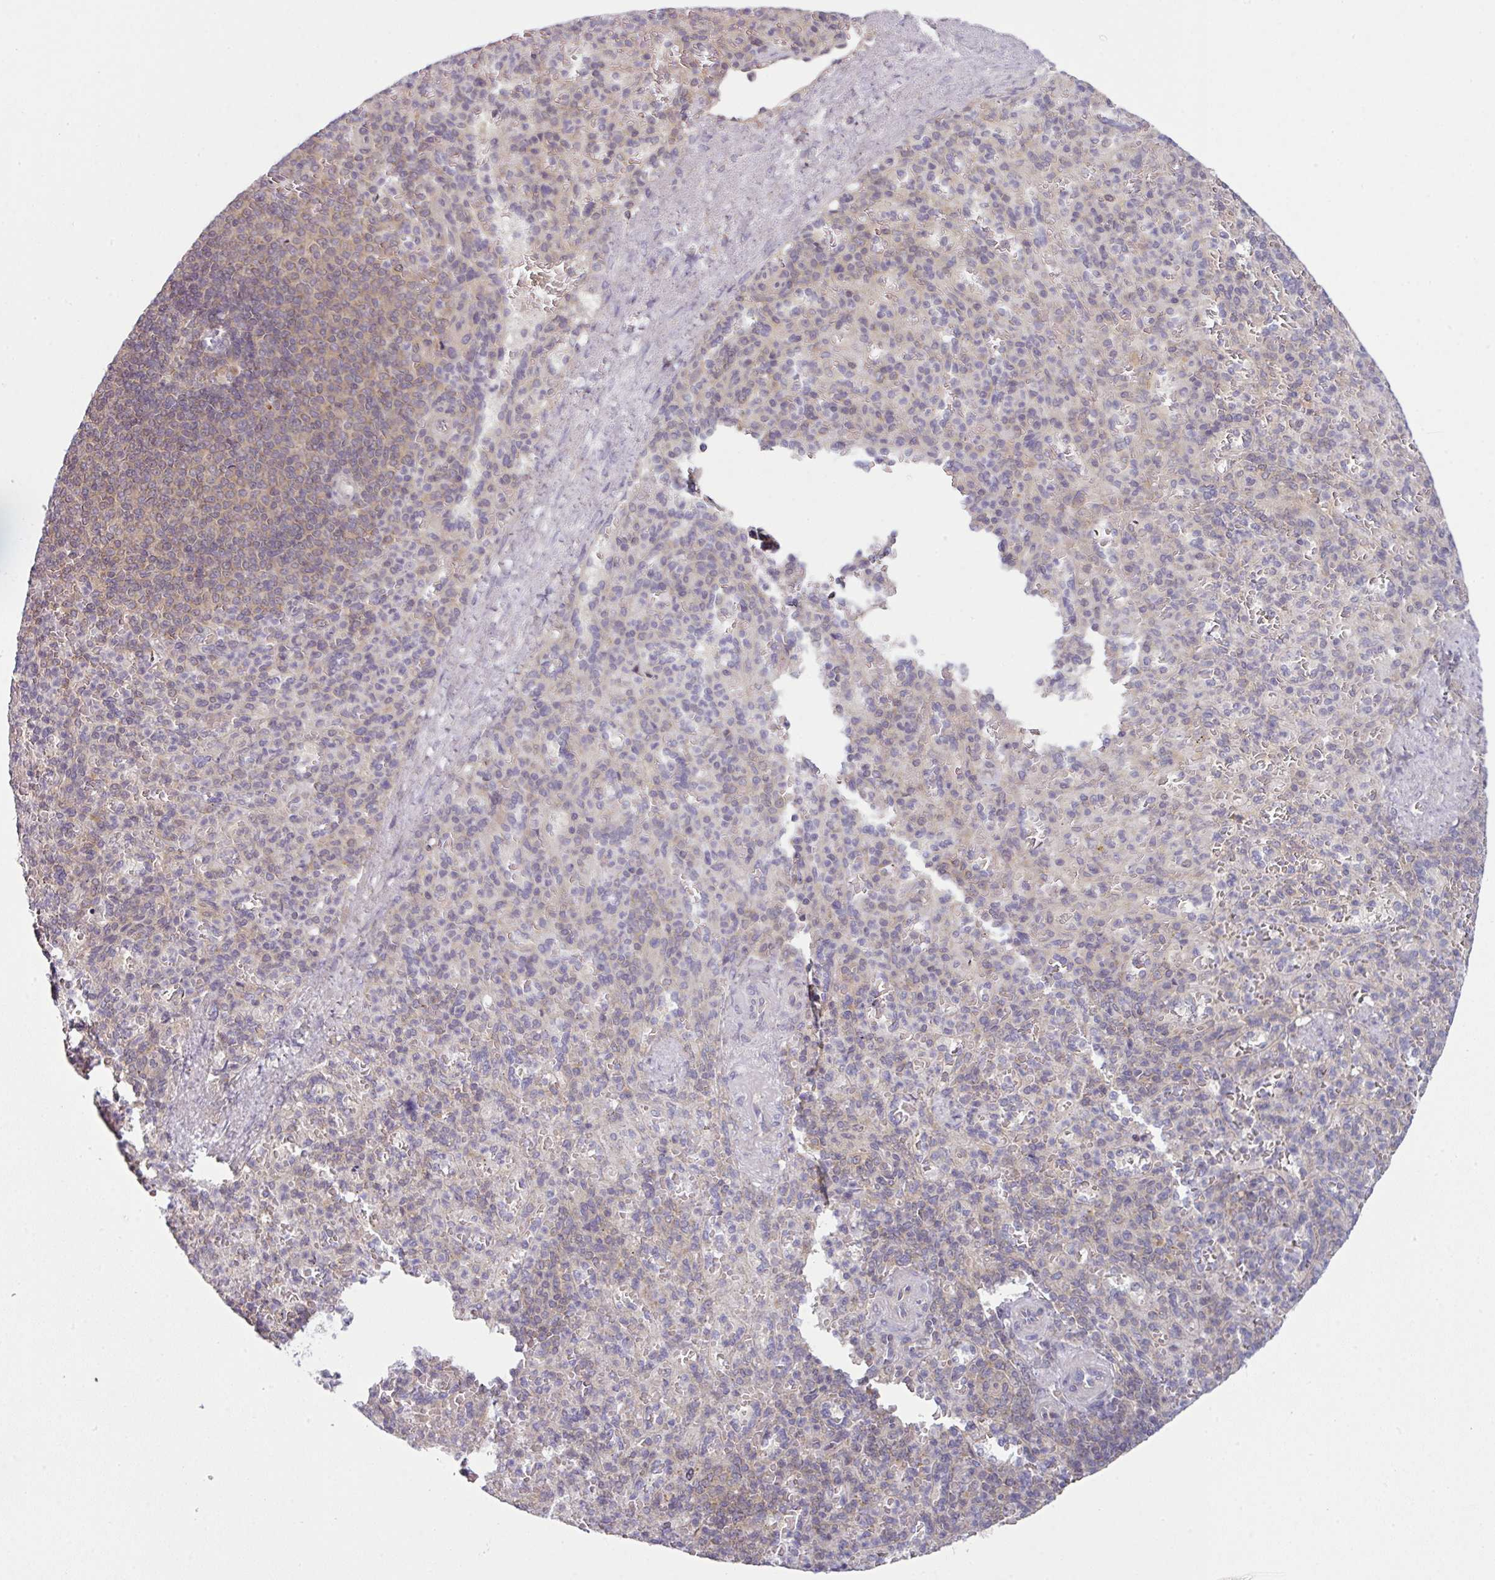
{"staining": {"intensity": "weak", "quantity": "25%-75%", "location": "cytoplasmic/membranous"}, "tissue": "spleen", "cell_type": "Cells in red pulp", "image_type": "normal", "snomed": [{"axis": "morphology", "description": "Normal tissue, NOS"}, {"axis": "topography", "description": "Spleen"}], "caption": "Immunohistochemical staining of normal human spleen reveals low levels of weak cytoplasmic/membranous positivity in about 25%-75% of cells in red pulp.", "gene": "DERPC", "patient": {"sex": "female", "age": 74}}